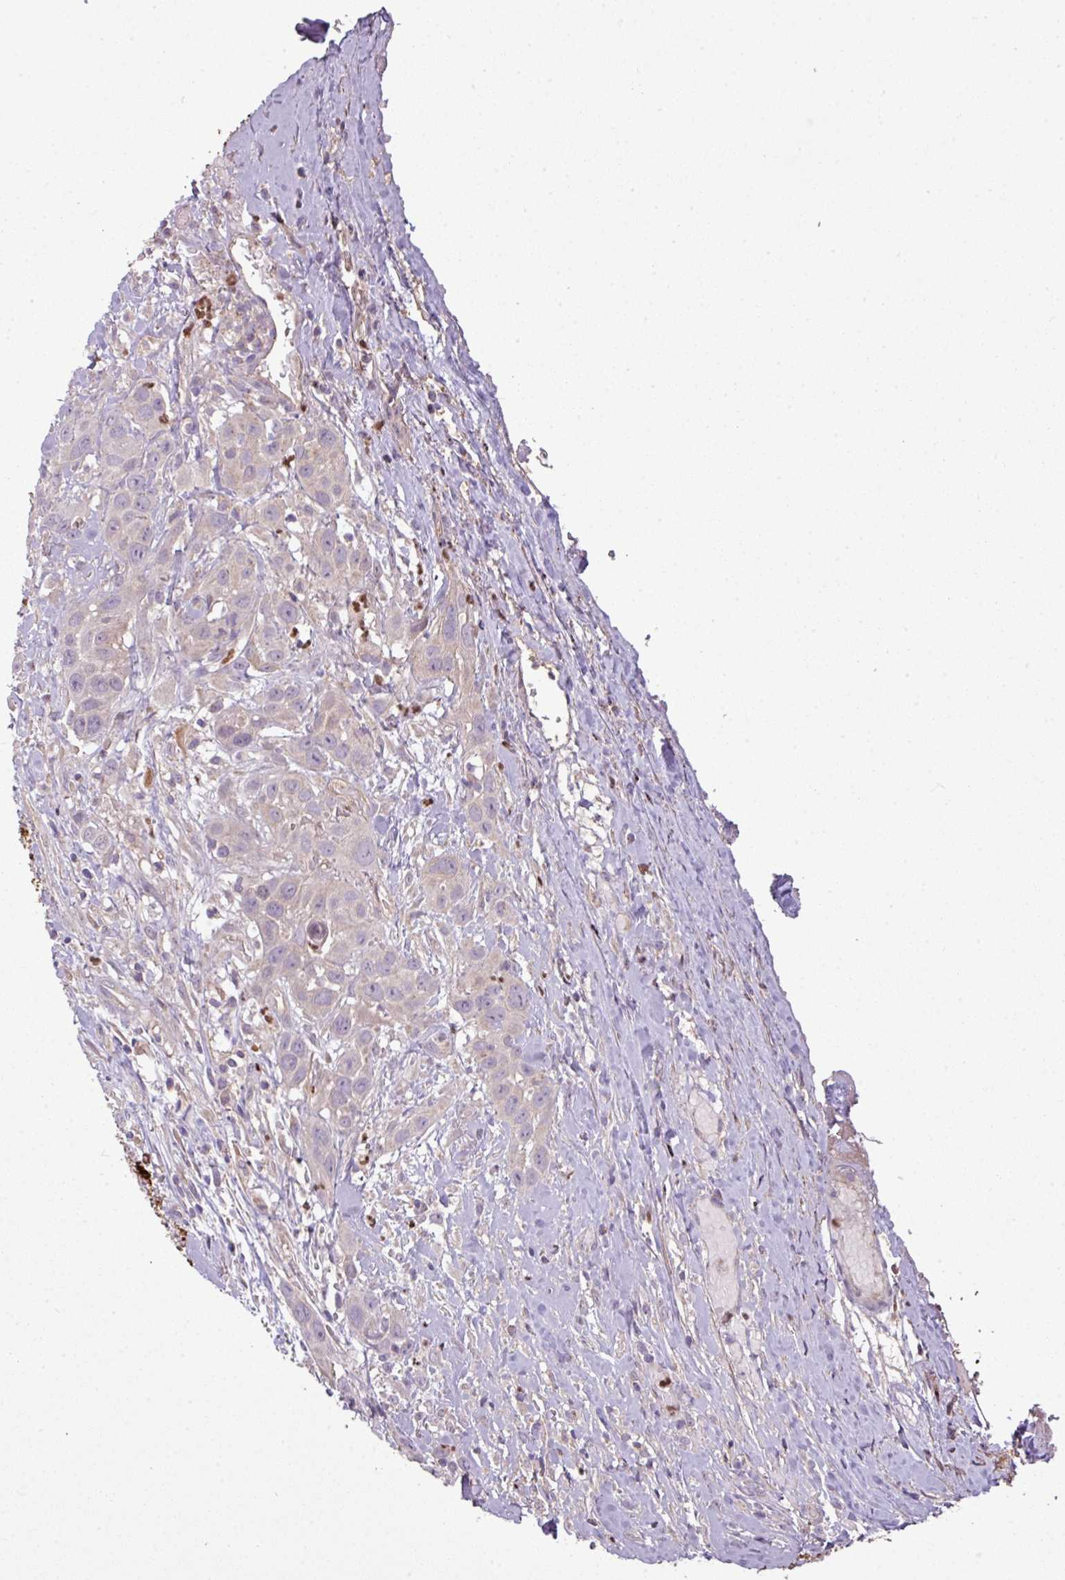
{"staining": {"intensity": "negative", "quantity": "none", "location": "none"}, "tissue": "head and neck cancer", "cell_type": "Tumor cells", "image_type": "cancer", "snomed": [{"axis": "morphology", "description": "Squamous cell carcinoma, NOS"}, {"axis": "topography", "description": "Head-Neck"}], "caption": "Tumor cells are negative for protein expression in human head and neck cancer.", "gene": "PAPLN", "patient": {"sex": "male", "age": 81}}